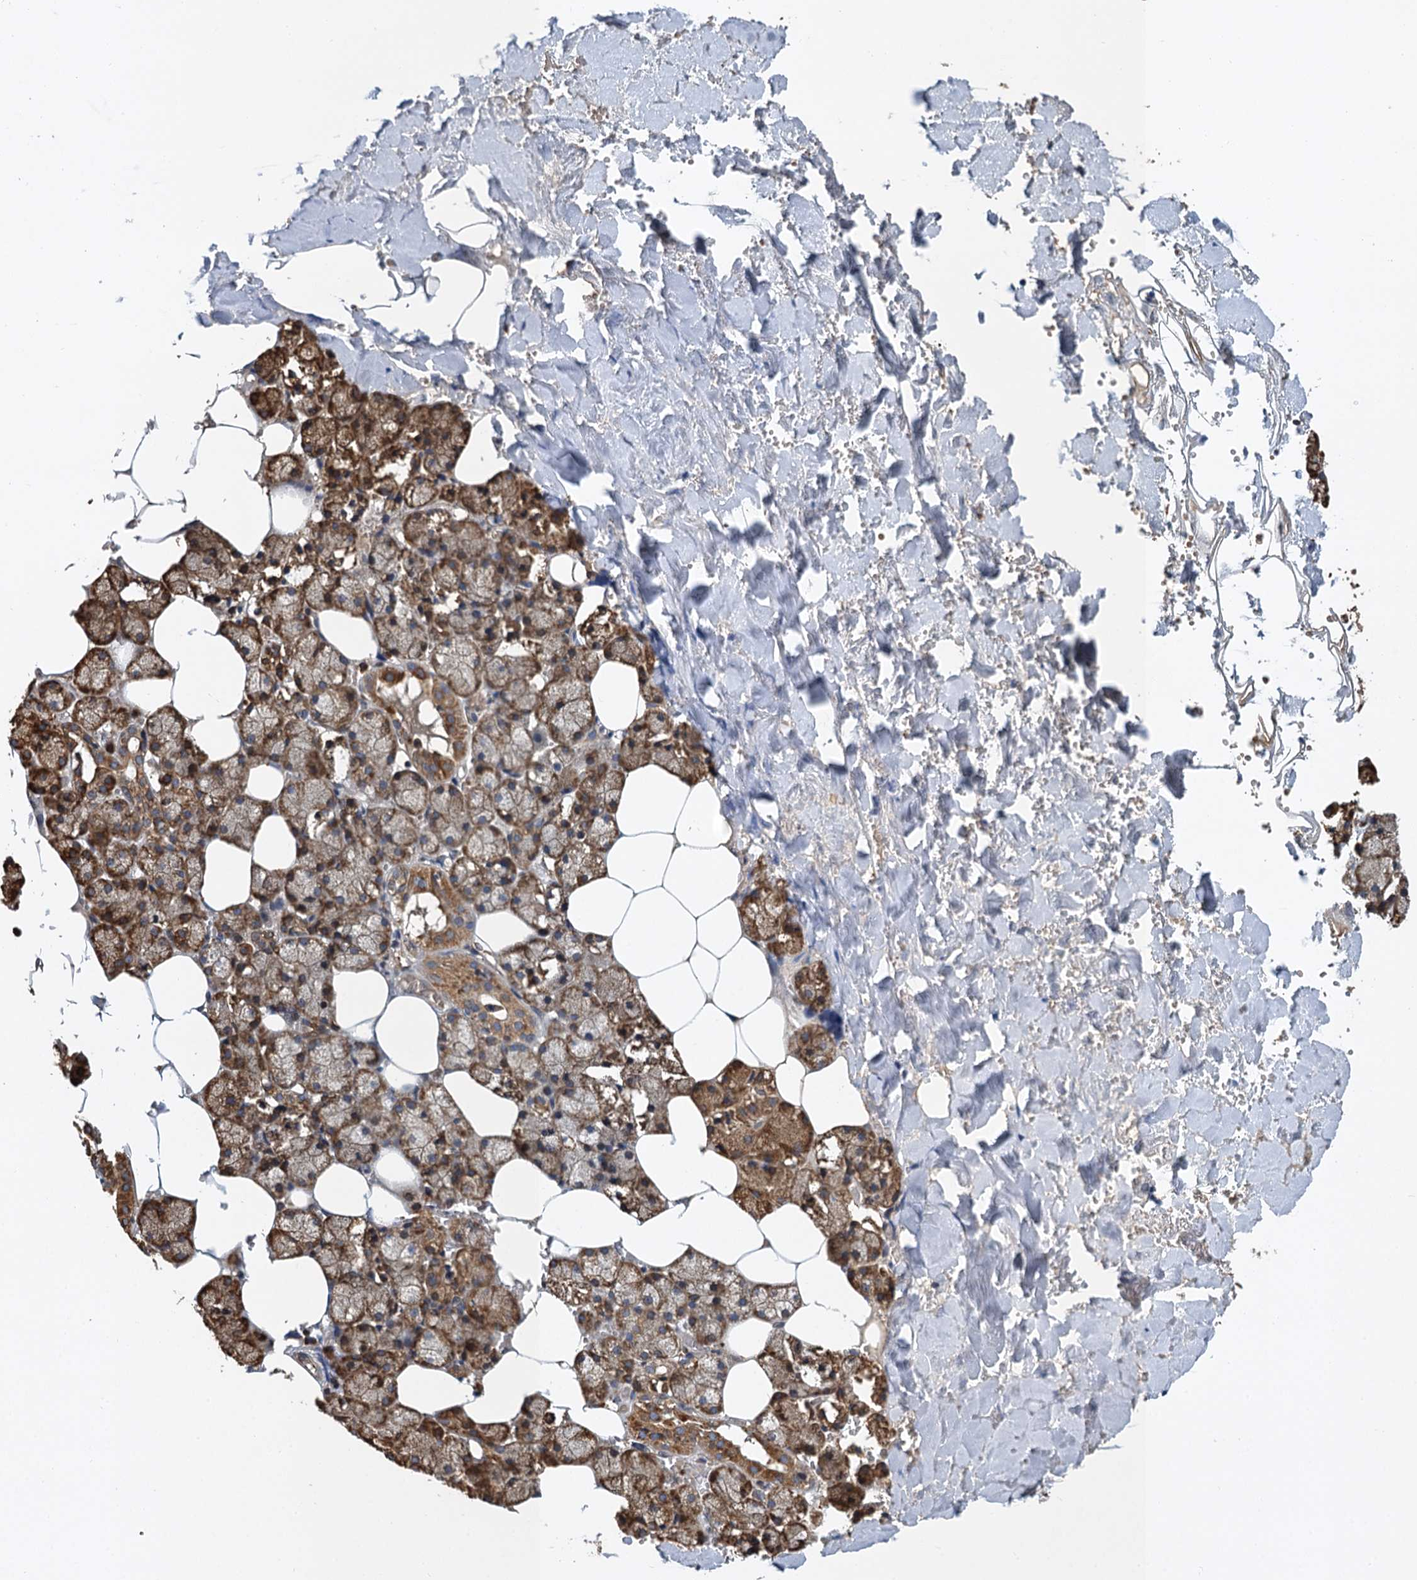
{"staining": {"intensity": "moderate", "quantity": "25%-75%", "location": "cytoplasmic/membranous"}, "tissue": "salivary gland", "cell_type": "Glandular cells", "image_type": "normal", "snomed": [{"axis": "morphology", "description": "Normal tissue, NOS"}, {"axis": "topography", "description": "Salivary gland"}], "caption": "Moderate cytoplasmic/membranous positivity for a protein is present in approximately 25%-75% of glandular cells of normal salivary gland using immunohistochemistry (IHC).", "gene": "LINS1", "patient": {"sex": "male", "age": 62}}